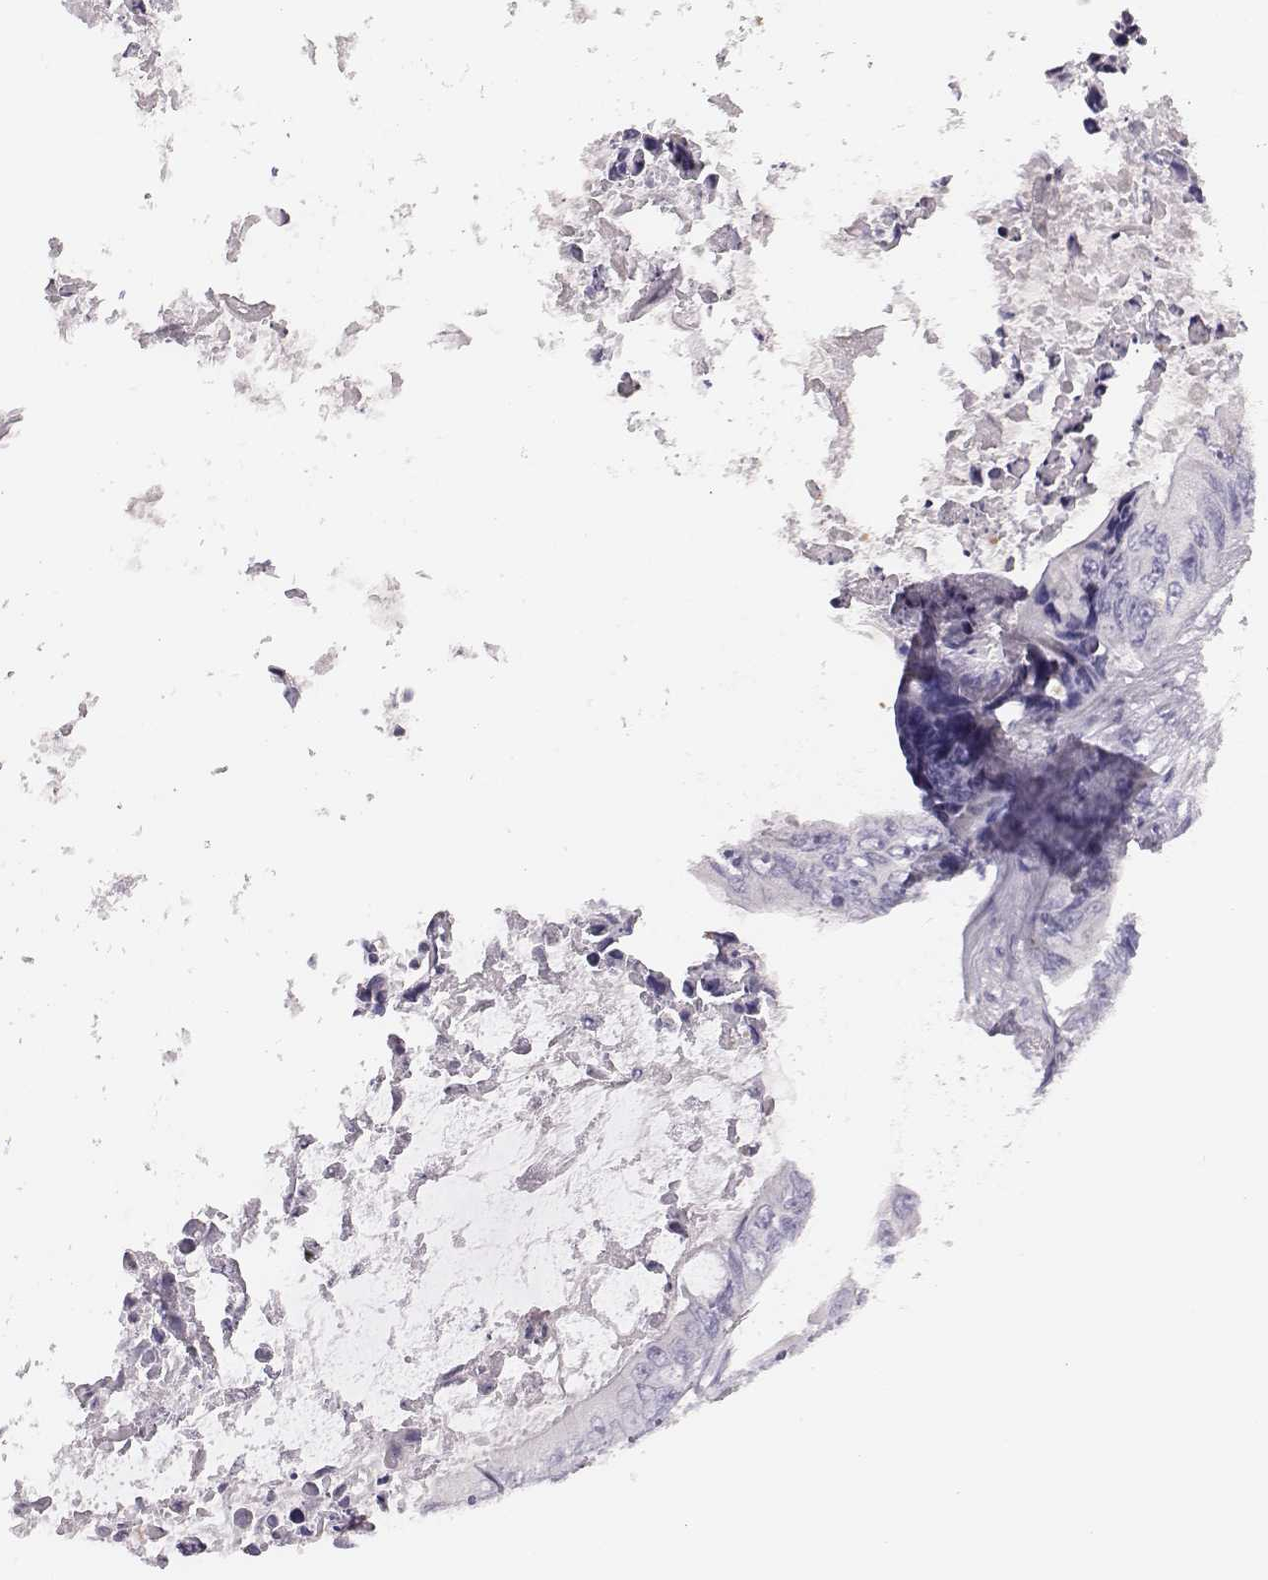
{"staining": {"intensity": "negative", "quantity": "none", "location": "none"}, "tissue": "colorectal cancer", "cell_type": "Tumor cells", "image_type": "cancer", "snomed": [{"axis": "morphology", "description": "Adenocarcinoma, NOS"}, {"axis": "topography", "description": "Rectum"}], "caption": "Colorectal cancer (adenocarcinoma) was stained to show a protein in brown. There is no significant expression in tumor cells.", "gene": "H1-6", "patient": {"sex": "male", "age": 63}}